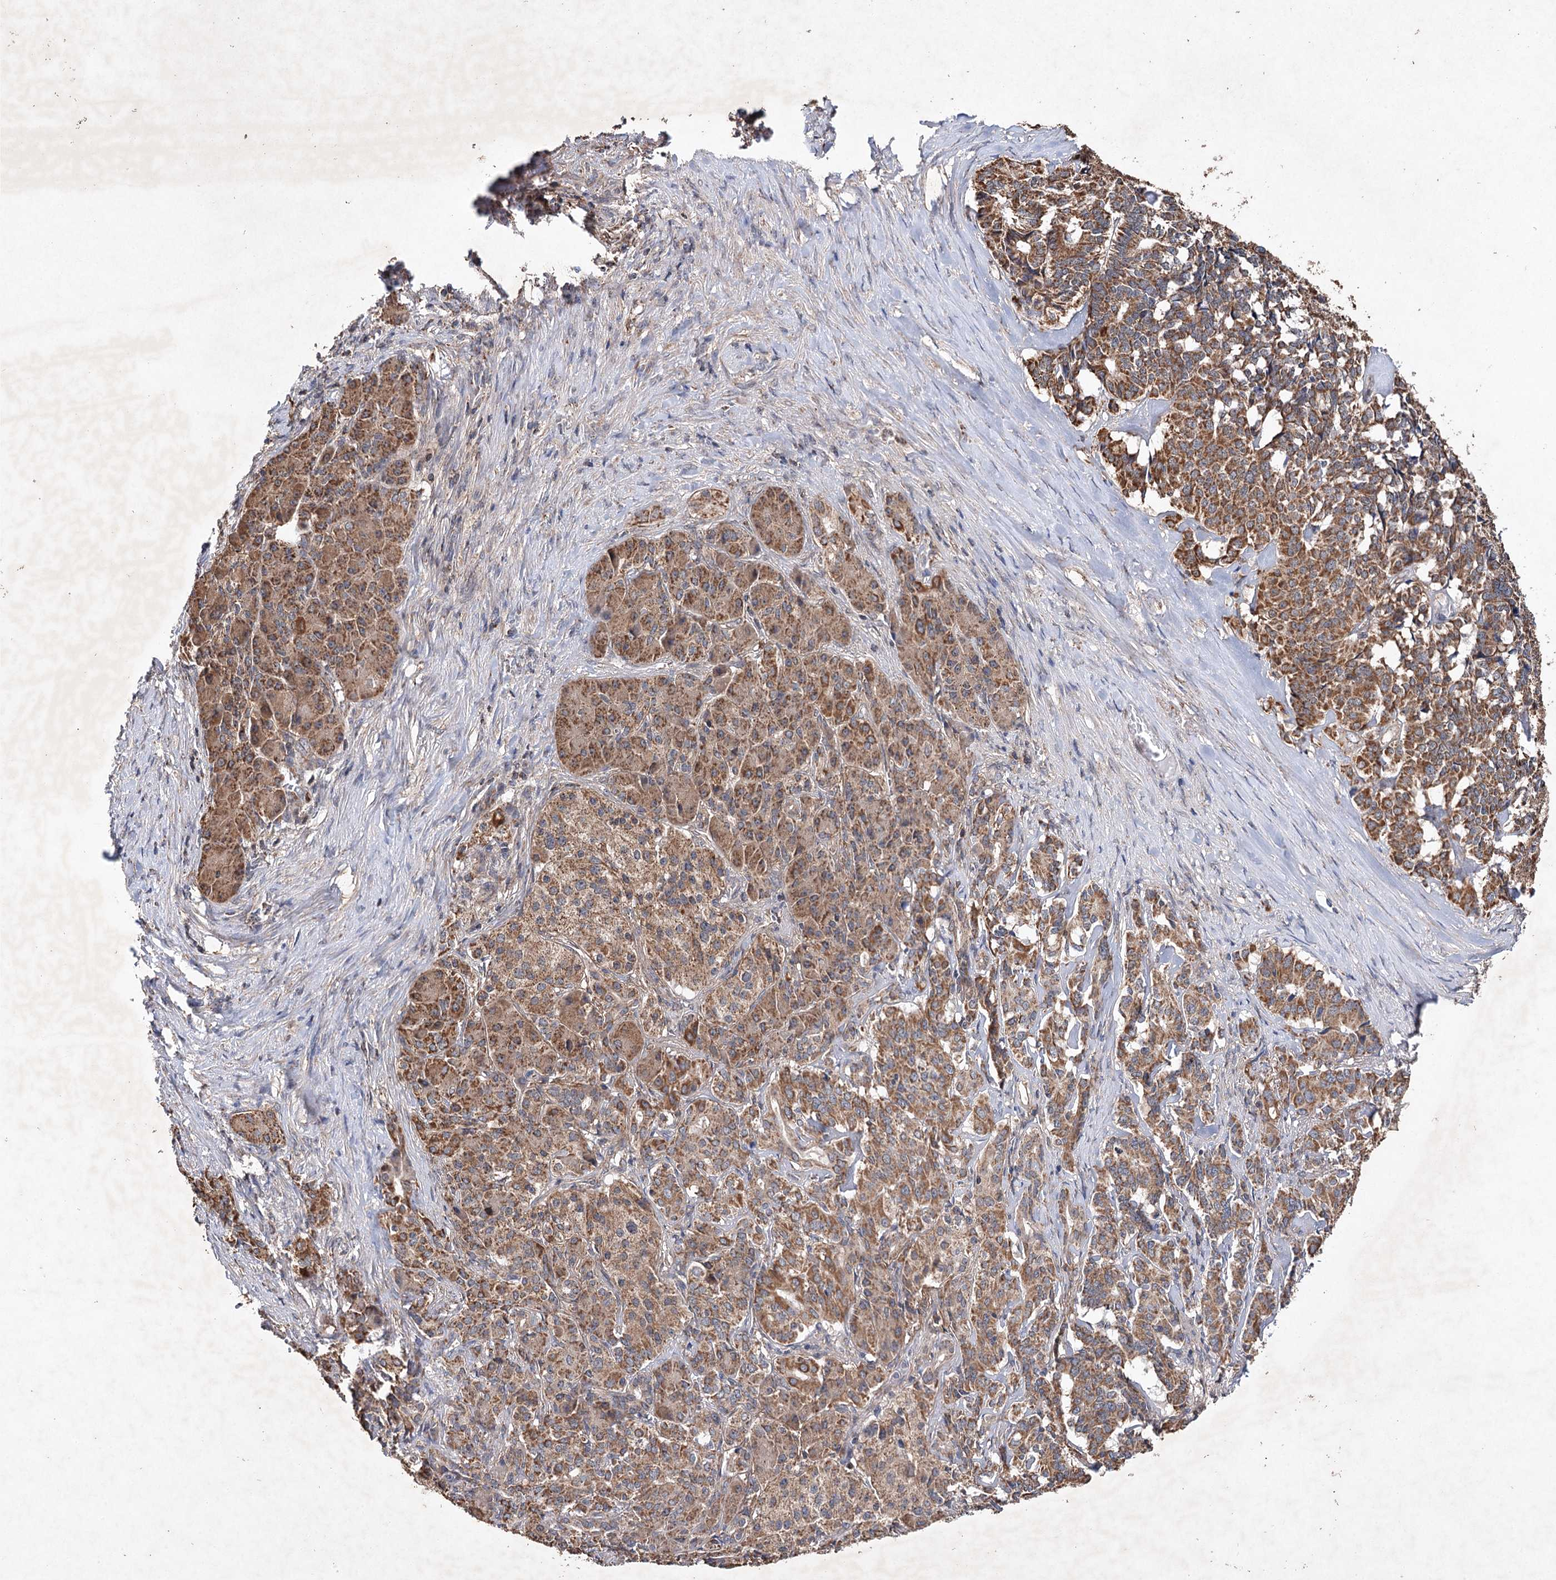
{"staining": {"intensity": "moderate", "quantity": ">75%", "location": "cytoplasmic/membranous"}, "tissue": "pancreatic cancer", "cell_type": "Tumor cells", "image_type": "cancer", "snomed": [{"axis": "morphology", "description": "Adenocarcinoma, NOS"}, {"axis": "topography", "description": "Pancreas"}], "caption": "Moderate cytoplasmic/membranous staining is identified in about >75% of tumor cells in pancreatic cancer (adenocarcinoma).", "gene": "PIK3CB", "patient": {"sex": "female", "age": 74}}